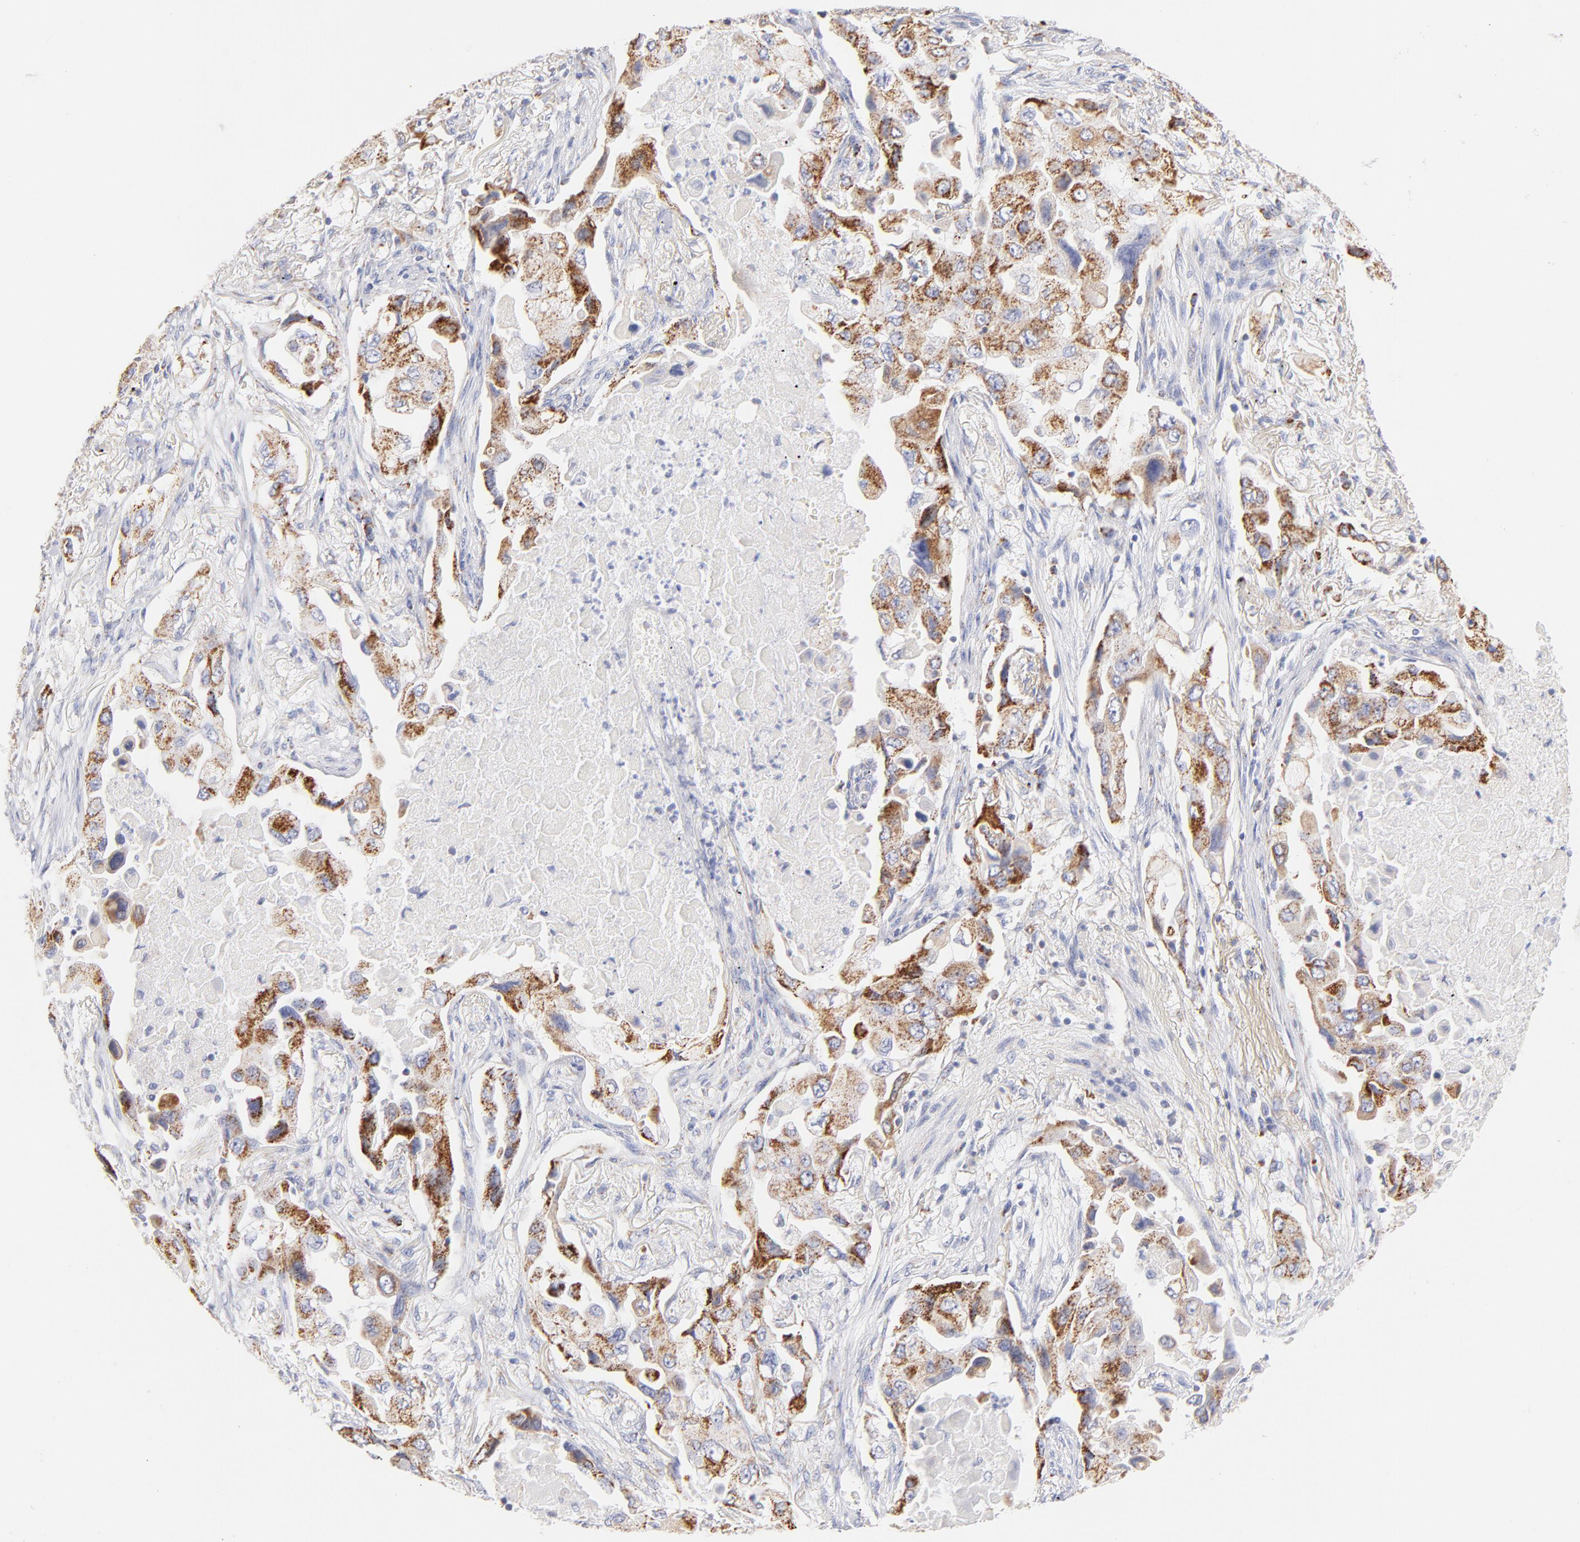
{"staining": {"intensity": "moderate", "quantity": ">75%", "location": "cytoplasmic/membranous"}, "tissue": "lung cancer", "cell_type": "Tumor cells", "image_type": "cancer", "snomed": [{"axis": "morphology", "description": "Adenocarcinoma, NOS"}, {"axis": "topography", "description": "Lung"}], "caption": "A high-resolution histopathology image shows IHC staining of lung cancer, which reveals moderate cytoplasmic/membranous expression in approximately >75% of tumor cells. Using DAB (3,3'-diaminobenzidine) (brown) and hematoxylin (blue) stains, captured at high magnification using brightfield microscopy.", "gene": "AIFM1", "patient": {"sex": "female", "age": 65}}